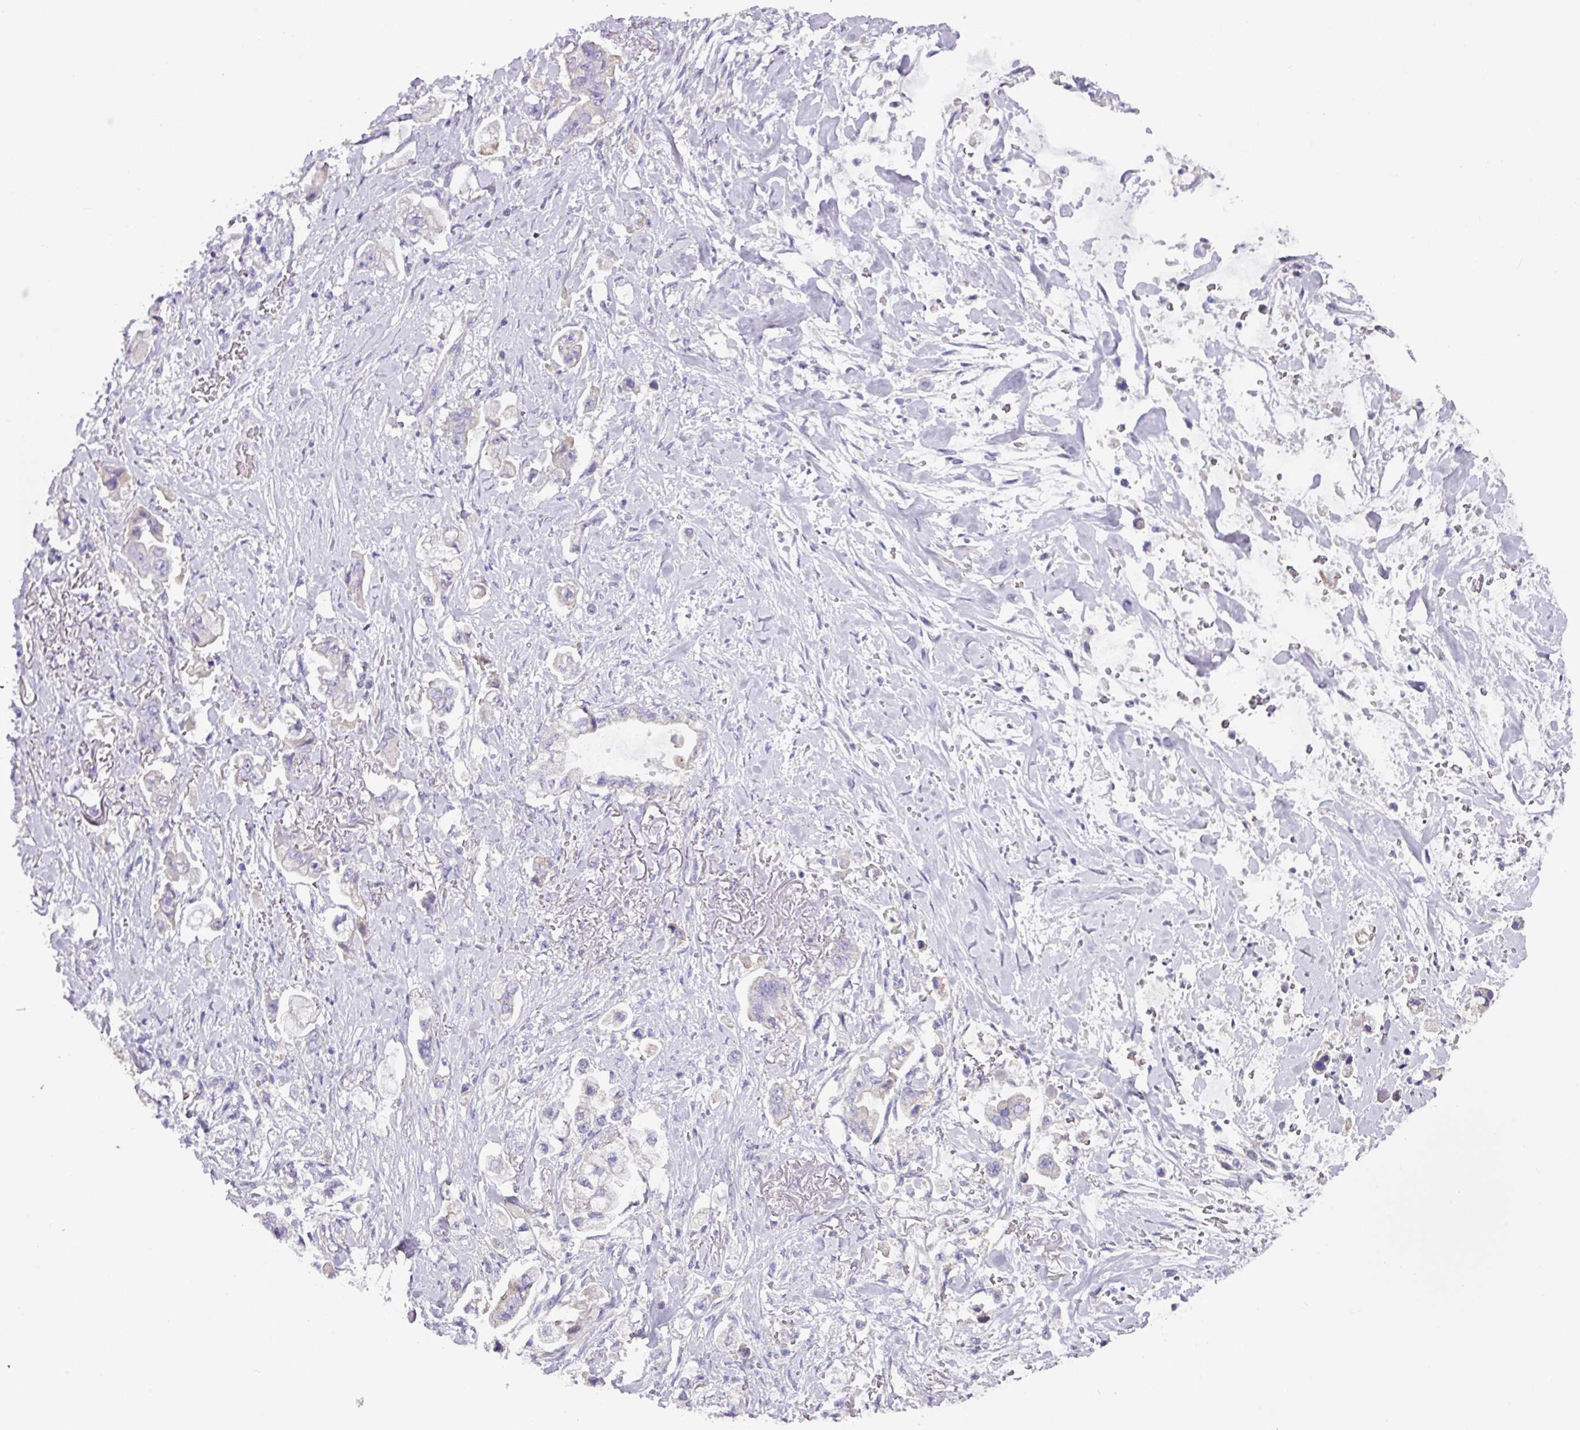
{"staining": {"intensity": "negative", "quantity": "none", "location": "none"}, "tissue": "stomach cancer", "cell_type": "Tumor cells", "image_type": "cancer", "snomed": [{"axis": "morphology", "description": "Adenocarcinoma, NOS"}, {"axis": "topography", "description": "Stomach"}], "caption": "DAB (3,3'-diaminobenzidine) immunohistochemical staining of stomach cancer (adenocarcinoma) displays no significant positivity in tumor cells. (IHC, brightfield microscopy, high magnification).", "gene": "RGS16", "patient": {"sex": "male", "age": 62}}